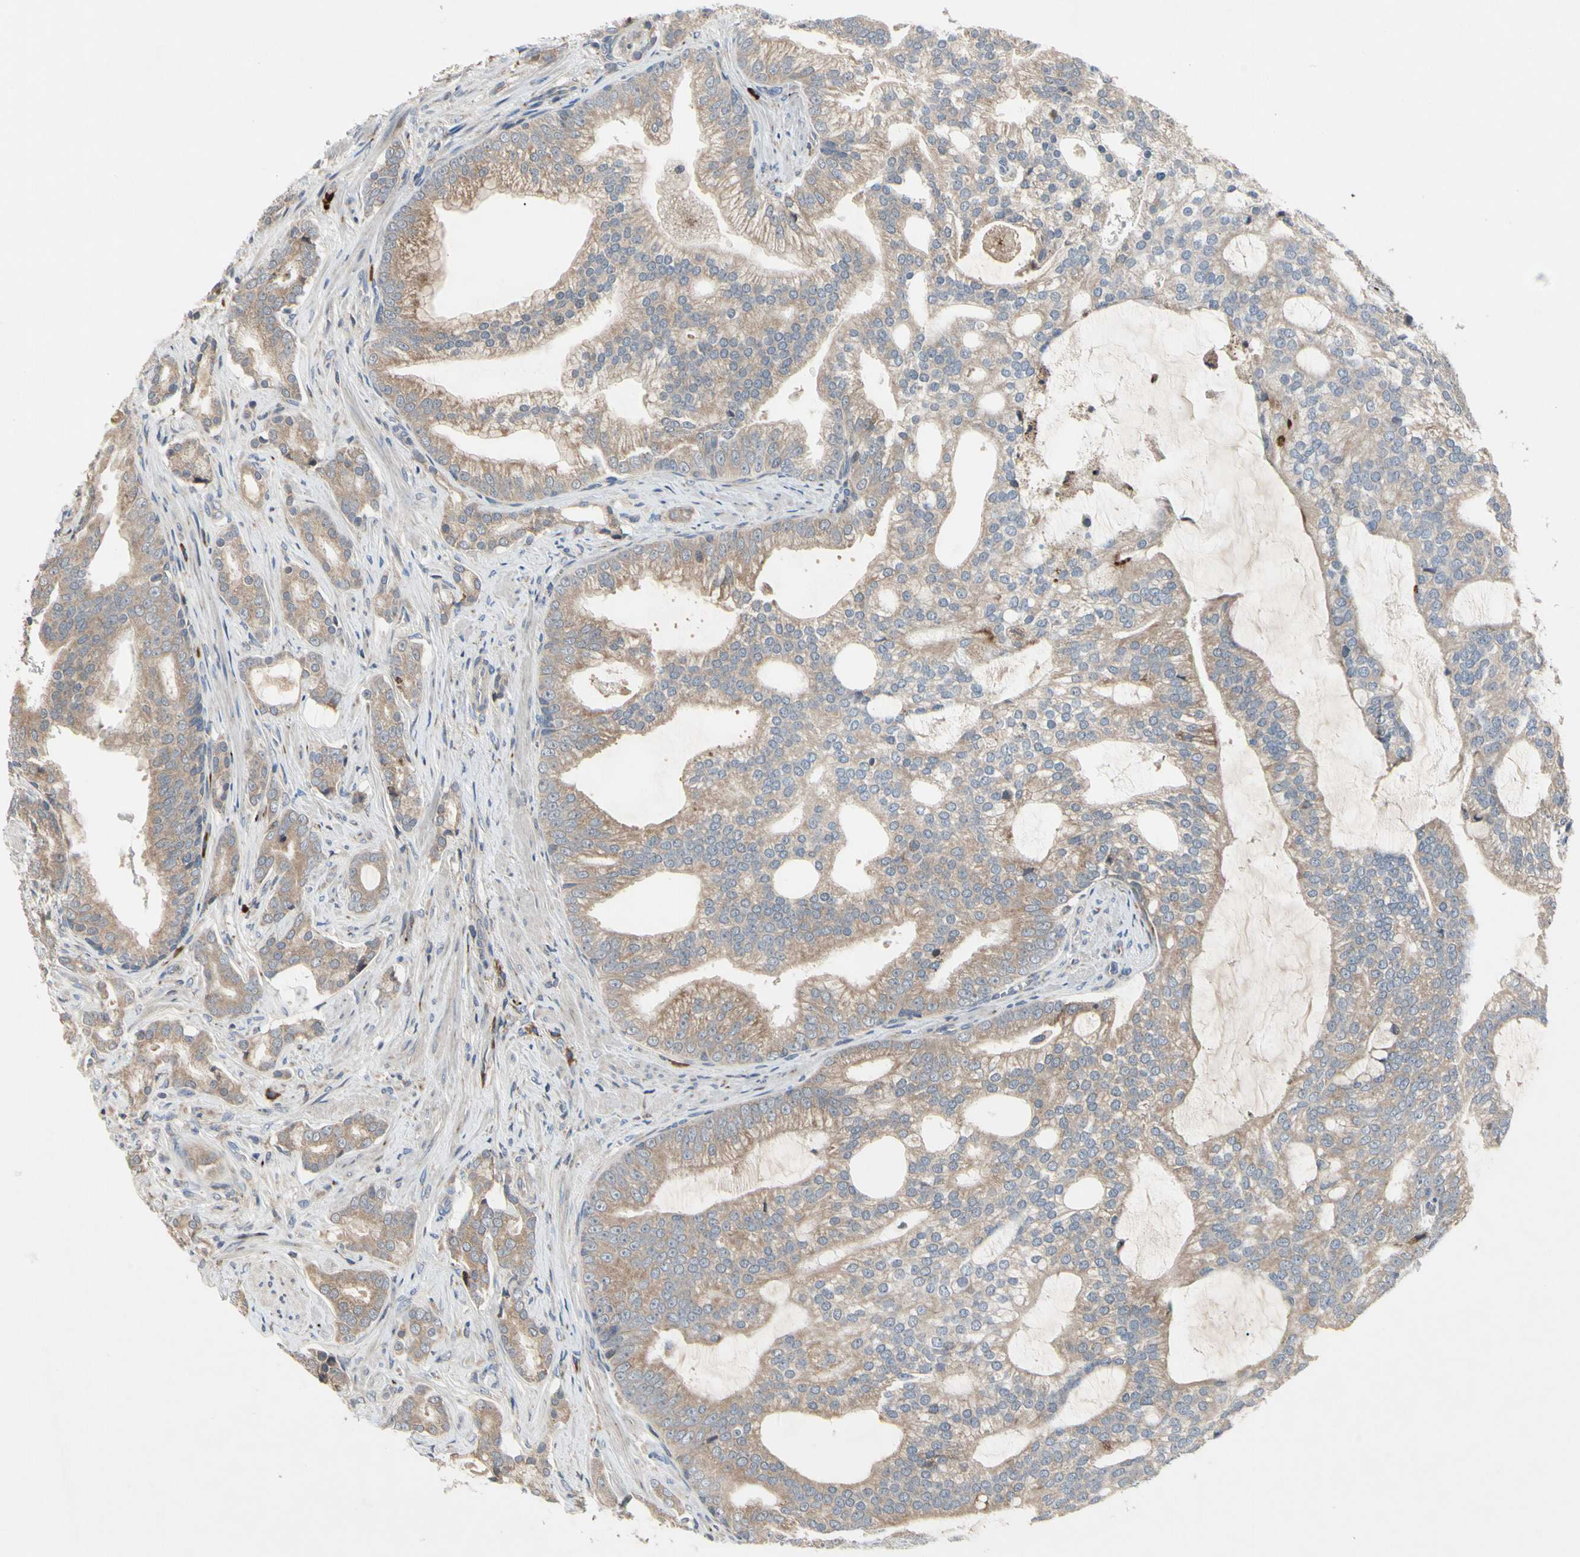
{"staining": {"intensity": "weak", "quantity": ">75%", "location": "cytoplasmic/membranous"}, "tissue": "prostate cancer", "cell_type": "Tumor cells", "image_type": "cancer", "snomed": [{"axis": "morphology", "description": "Adenocarcinoma, Low grade"}, {"axis": "topography", "description": "Prostate"}], "caption": "Adenocarcinoma (low-grade) (prostate) tissue reveals weak cytoplasmic/membranous expression in about >75% of tumor cells, visualized by immunohistochemistry. The protein of interest is shown in brown color, while the nuclei are stained blue.", "gene": "MMEL1", "patient": {"sex": "male", "age": 58}}